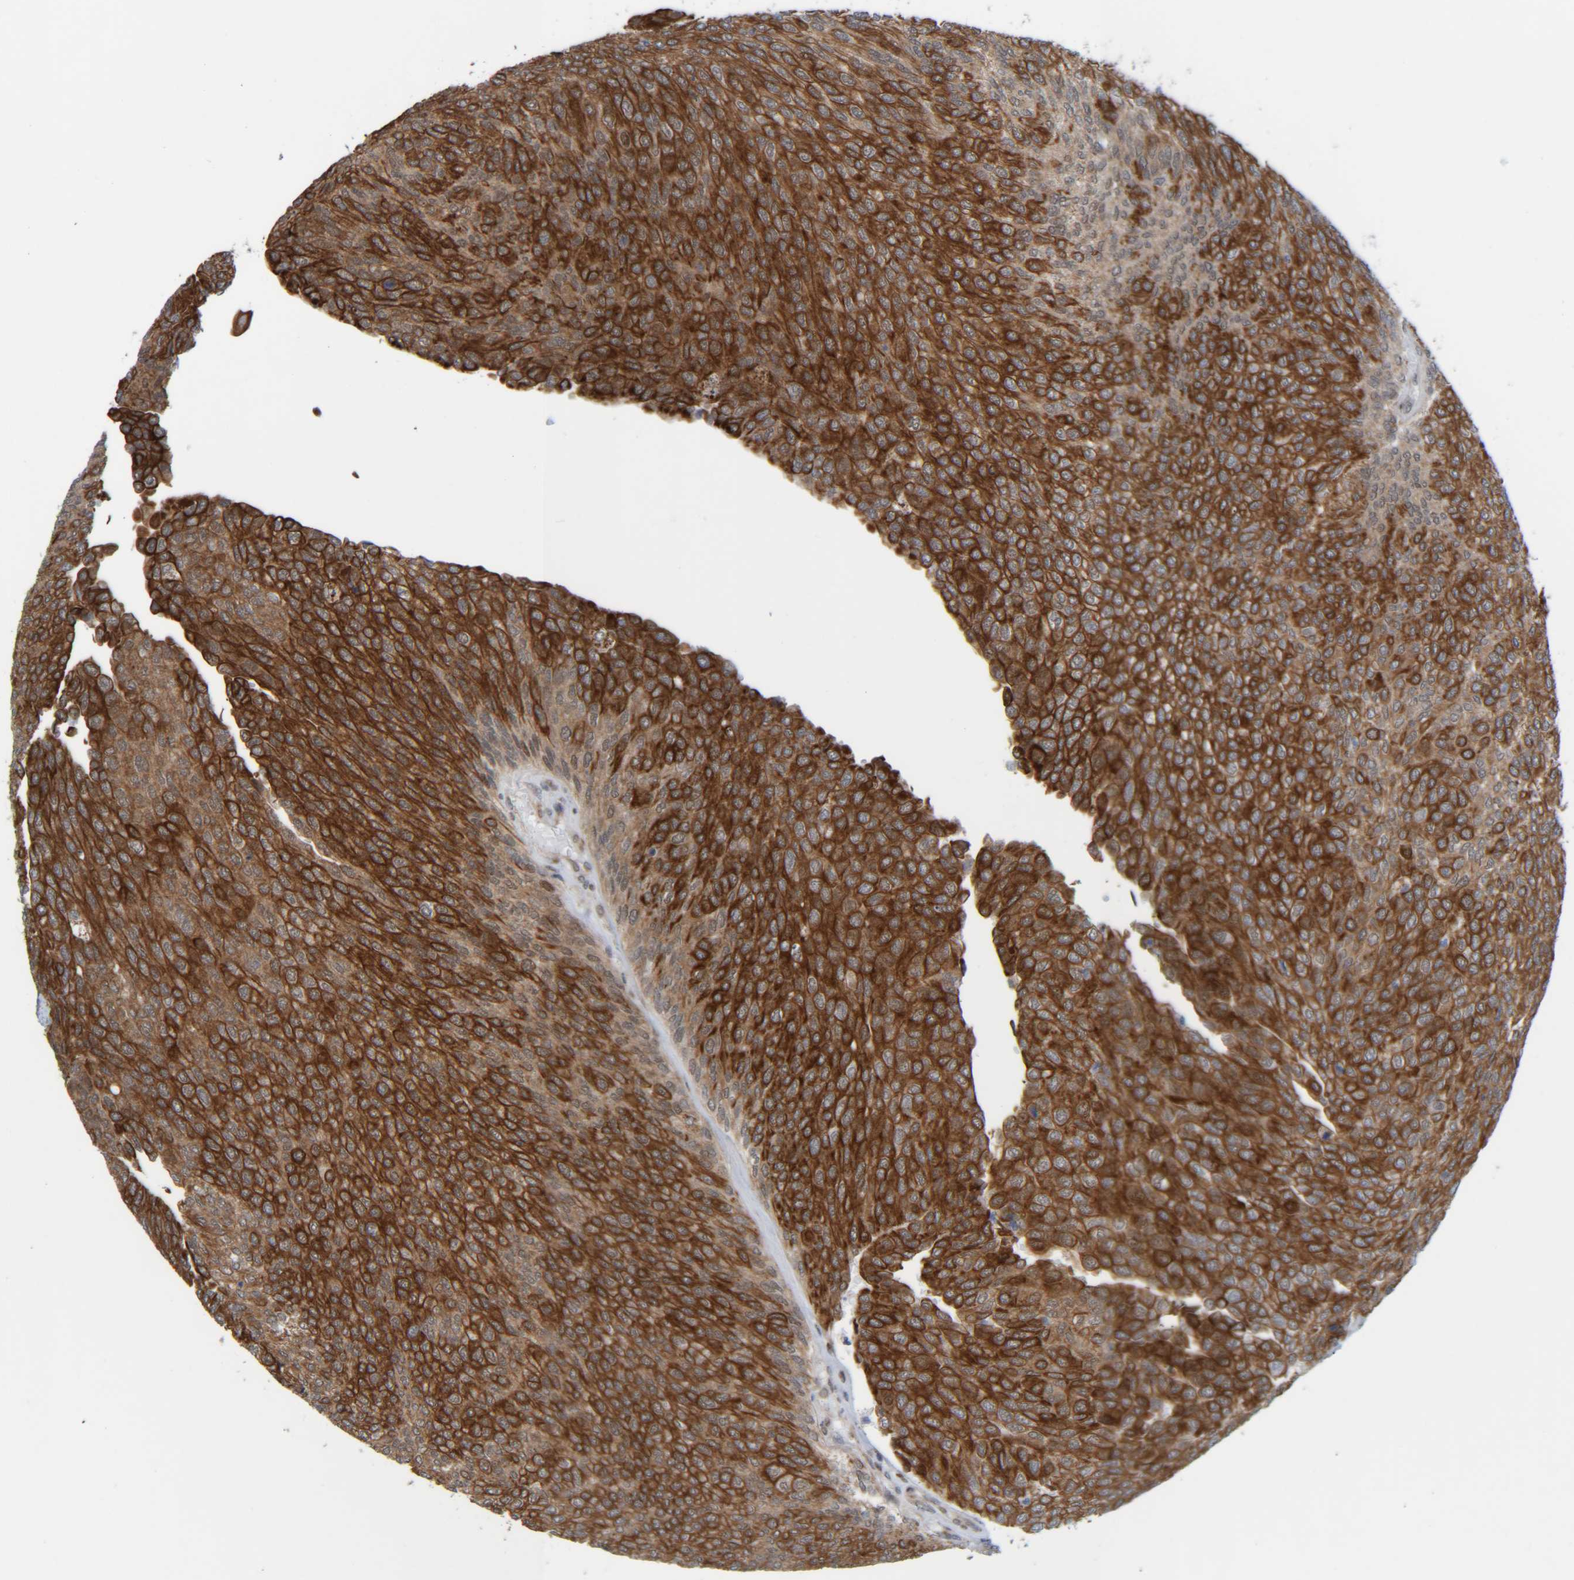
{"staining": {"intensity": "strong", "quantity": ">75%", "location": "cytoplasmic/membranous"}, "tissue": "urothelial cancer", "cell_type": "Tumor cells", "image_type": "cancer", "snomed": [{"axis": "morphology", "description": "Urothelial carcinoma, Low grade"}, {"axis": "topography", "description": "Urinary bladder"}], "caption": "Urothelial cancer stained with a protein marker shows strong staining in tumor cells.", "gene": "CCDC57", "patient": {"sex": "female", "age": 79}}